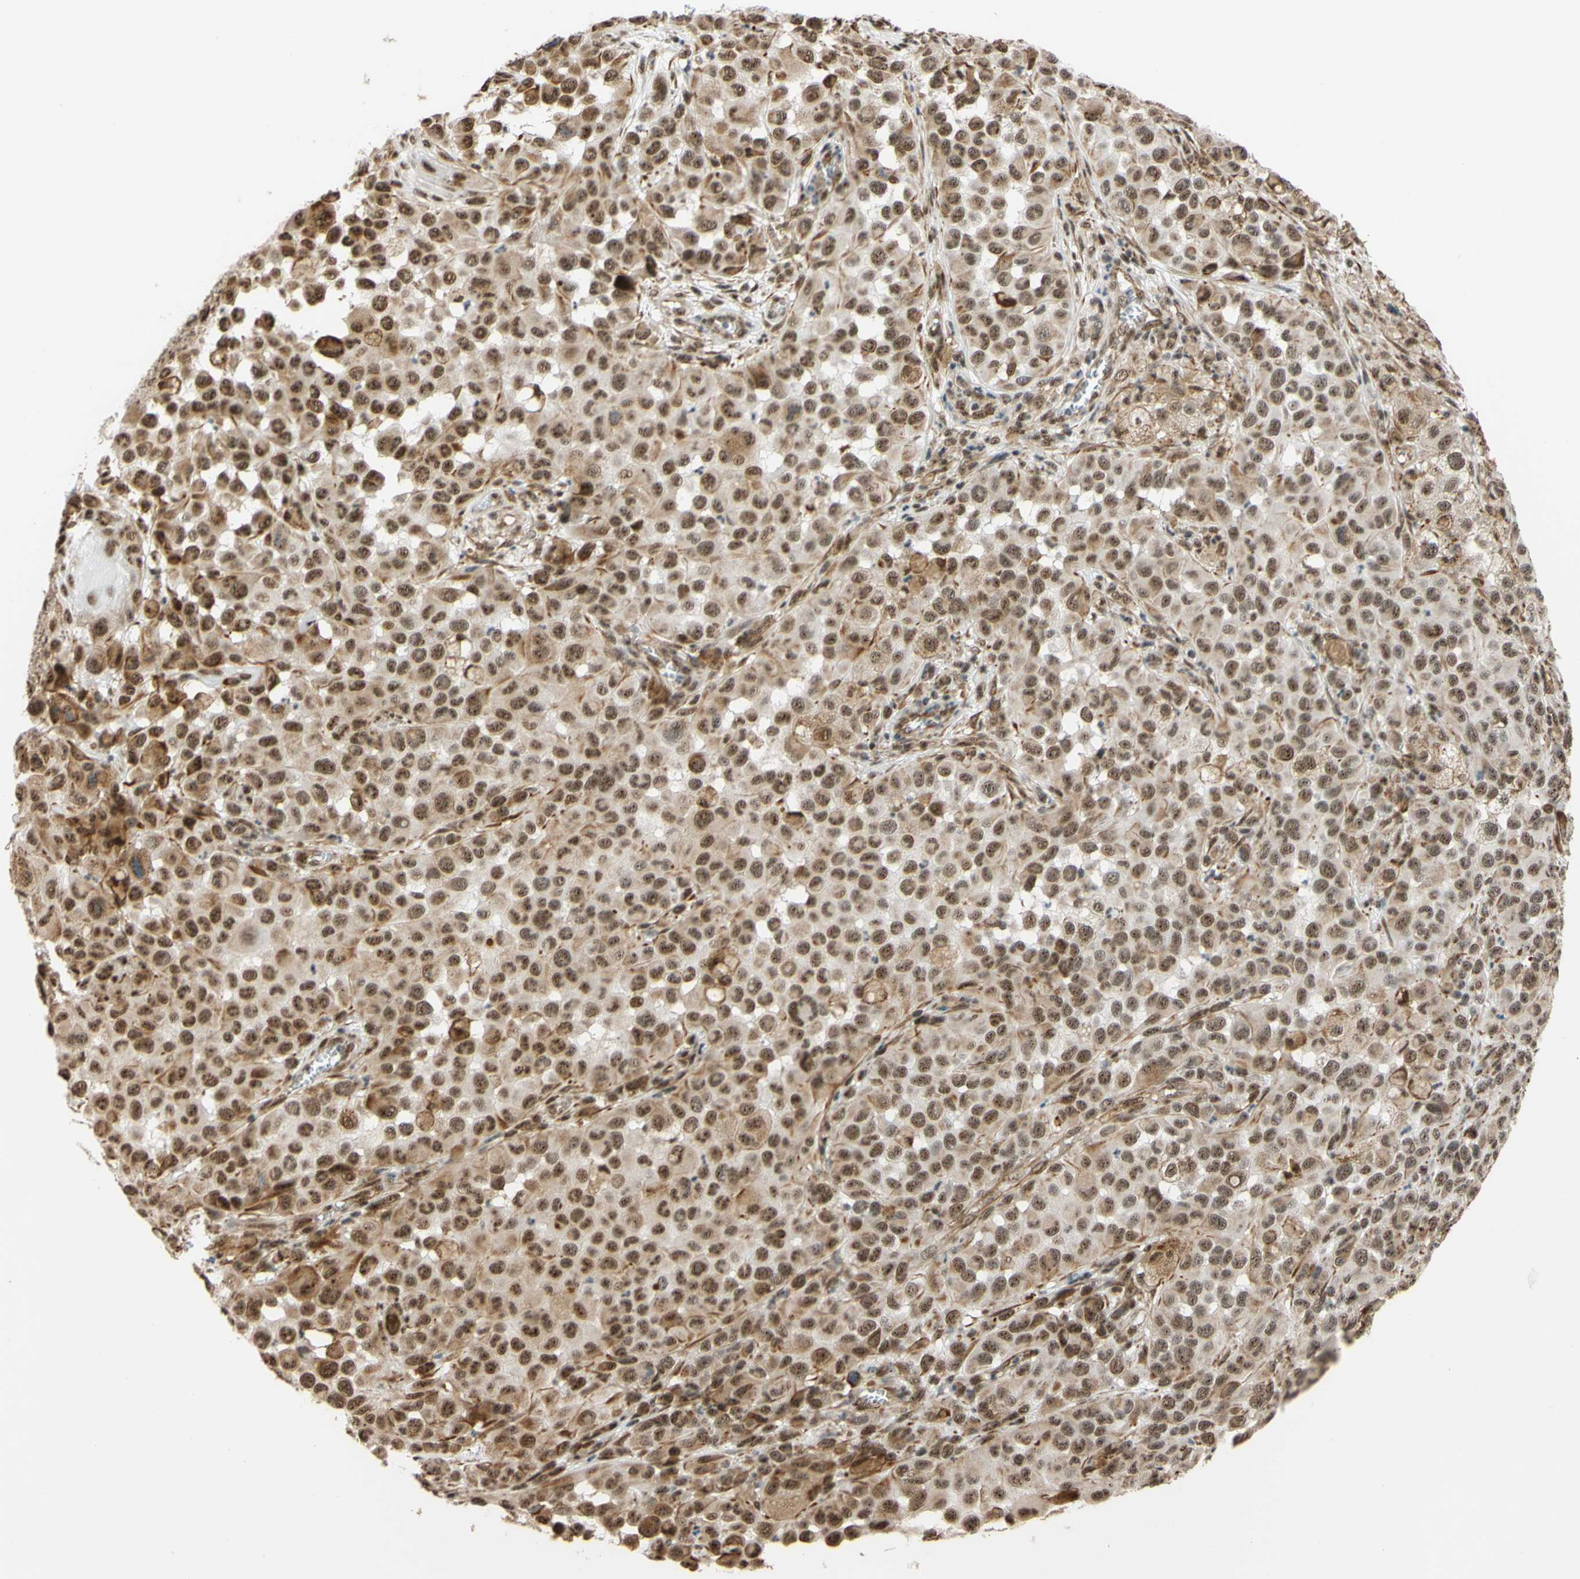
{"staining": {"intensity": "moderate", "quantity": ">75%", "location": "cytoplasmic/membranous,nuclear"}, "tissue": "melanoma", "cell_type": "Tumor cells", "image_type": "cancer", "snomed": [{"axis": "morphology", "description": "Malignant melanoma, NOS"}, {"axis": "topography", "description": "Skin"}], "caption": "Brown immunohistochemical staining in human melanoma exhibits moderate cytoplasmic/membranous and nuclear expression in about >75% of tumor cells. Using DAB (3,3'-diaminobenzidine) (brown) and hematoxylin (blue) stains, captured at high magnification using brightfield microscopy.", "gene": "SAP18", "patient": {"sex": "male", "age": 96}}